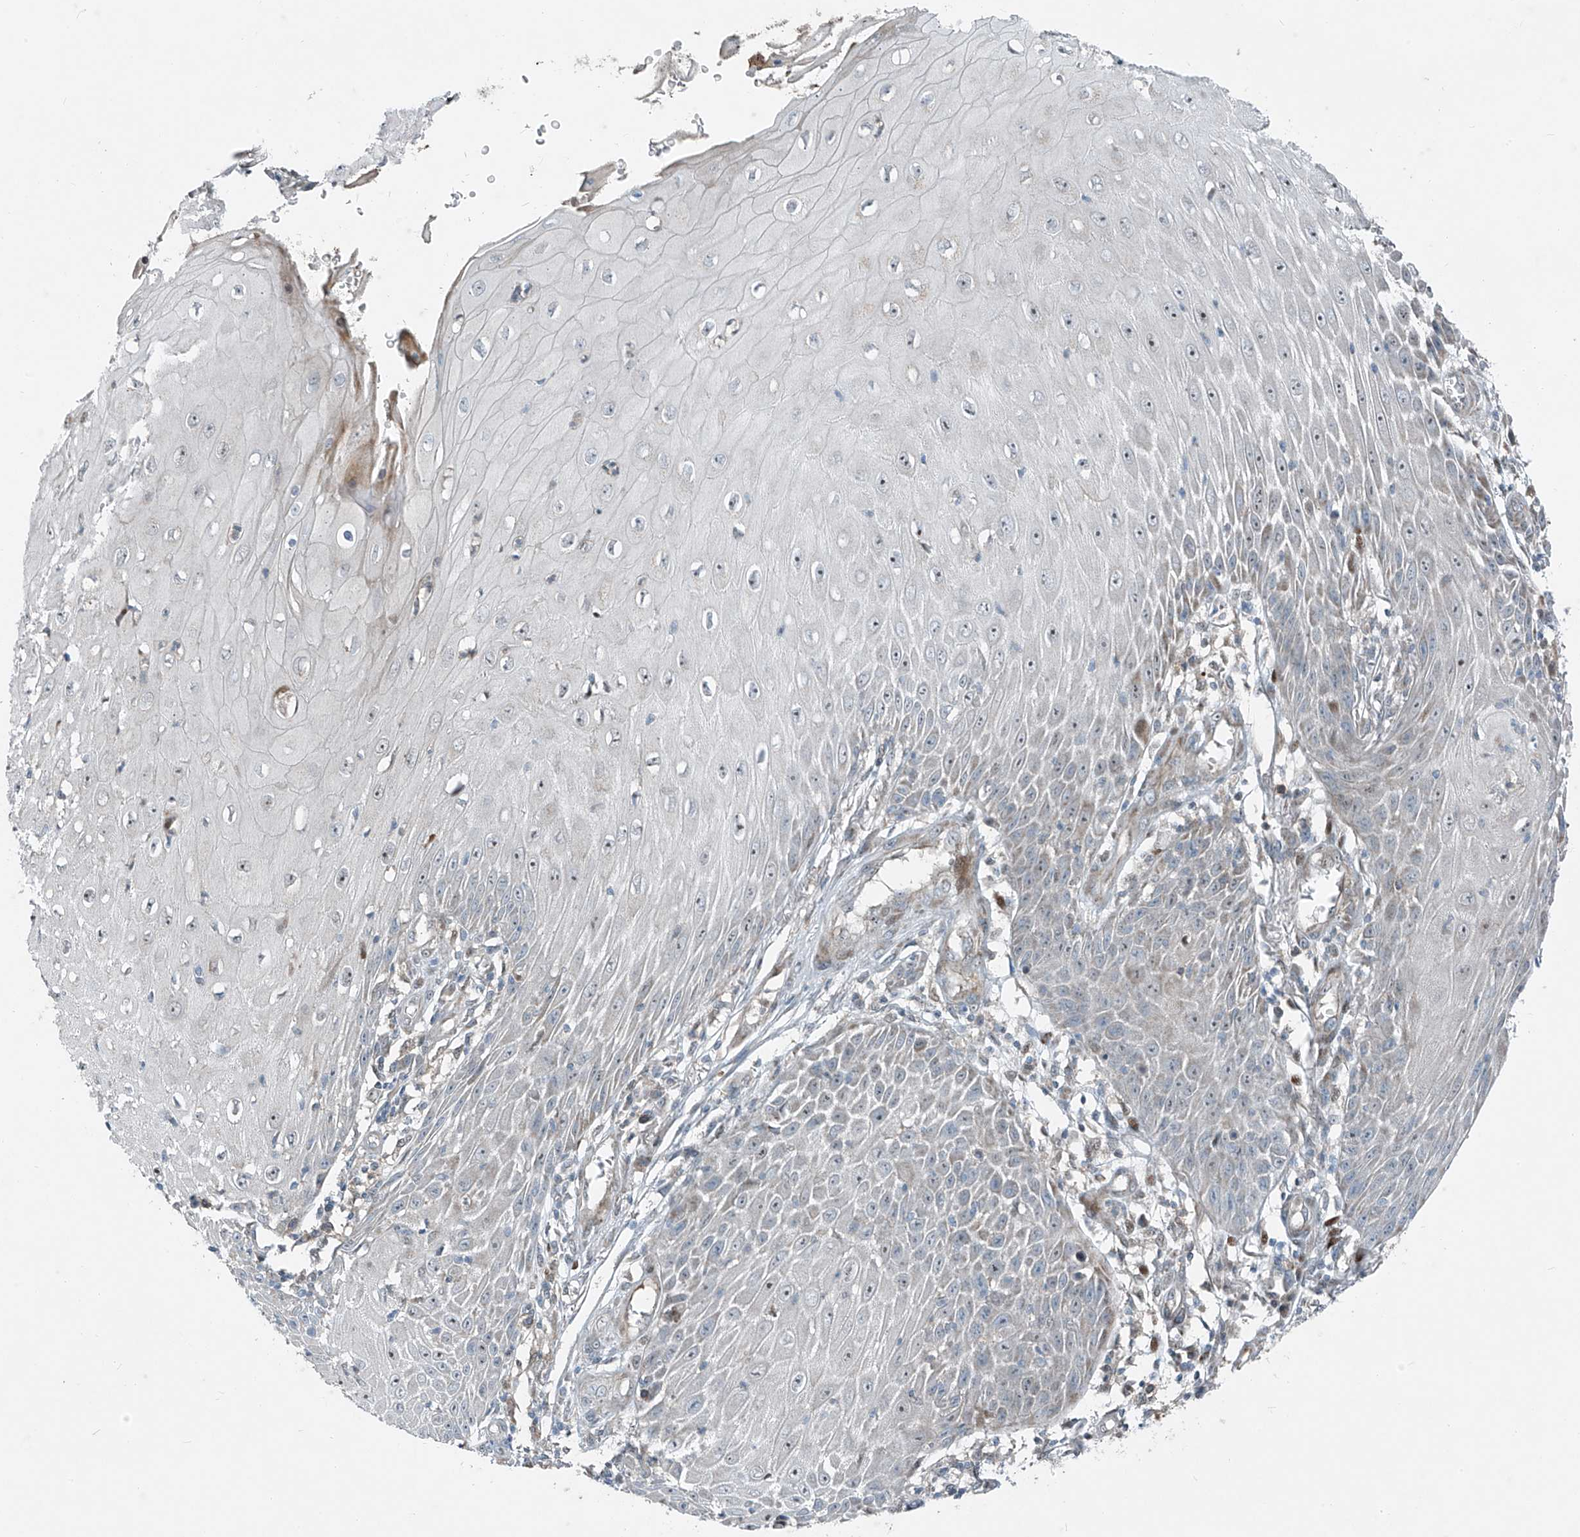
{"staining": {"intensity": "negative", "quantity": "none", "location": "none"}, "tissue": "skin cancer", "cell_type": "Tumor cells", "image_type": "cancer", "snomed": [{"axis": "morphology", "description": "Squamous cell carcinoma, NOS"}, {"axis": "topography", "description": "Skin"}], "caption": "High power microscopy image of an IHC micrograph of skin cancer (squamous cell carcinoma), revealing no significant expression in tumor cells. Nuclei are stained in blue.", "gene": "PPCS", "patient": {"sex": "female", "age": 73}}